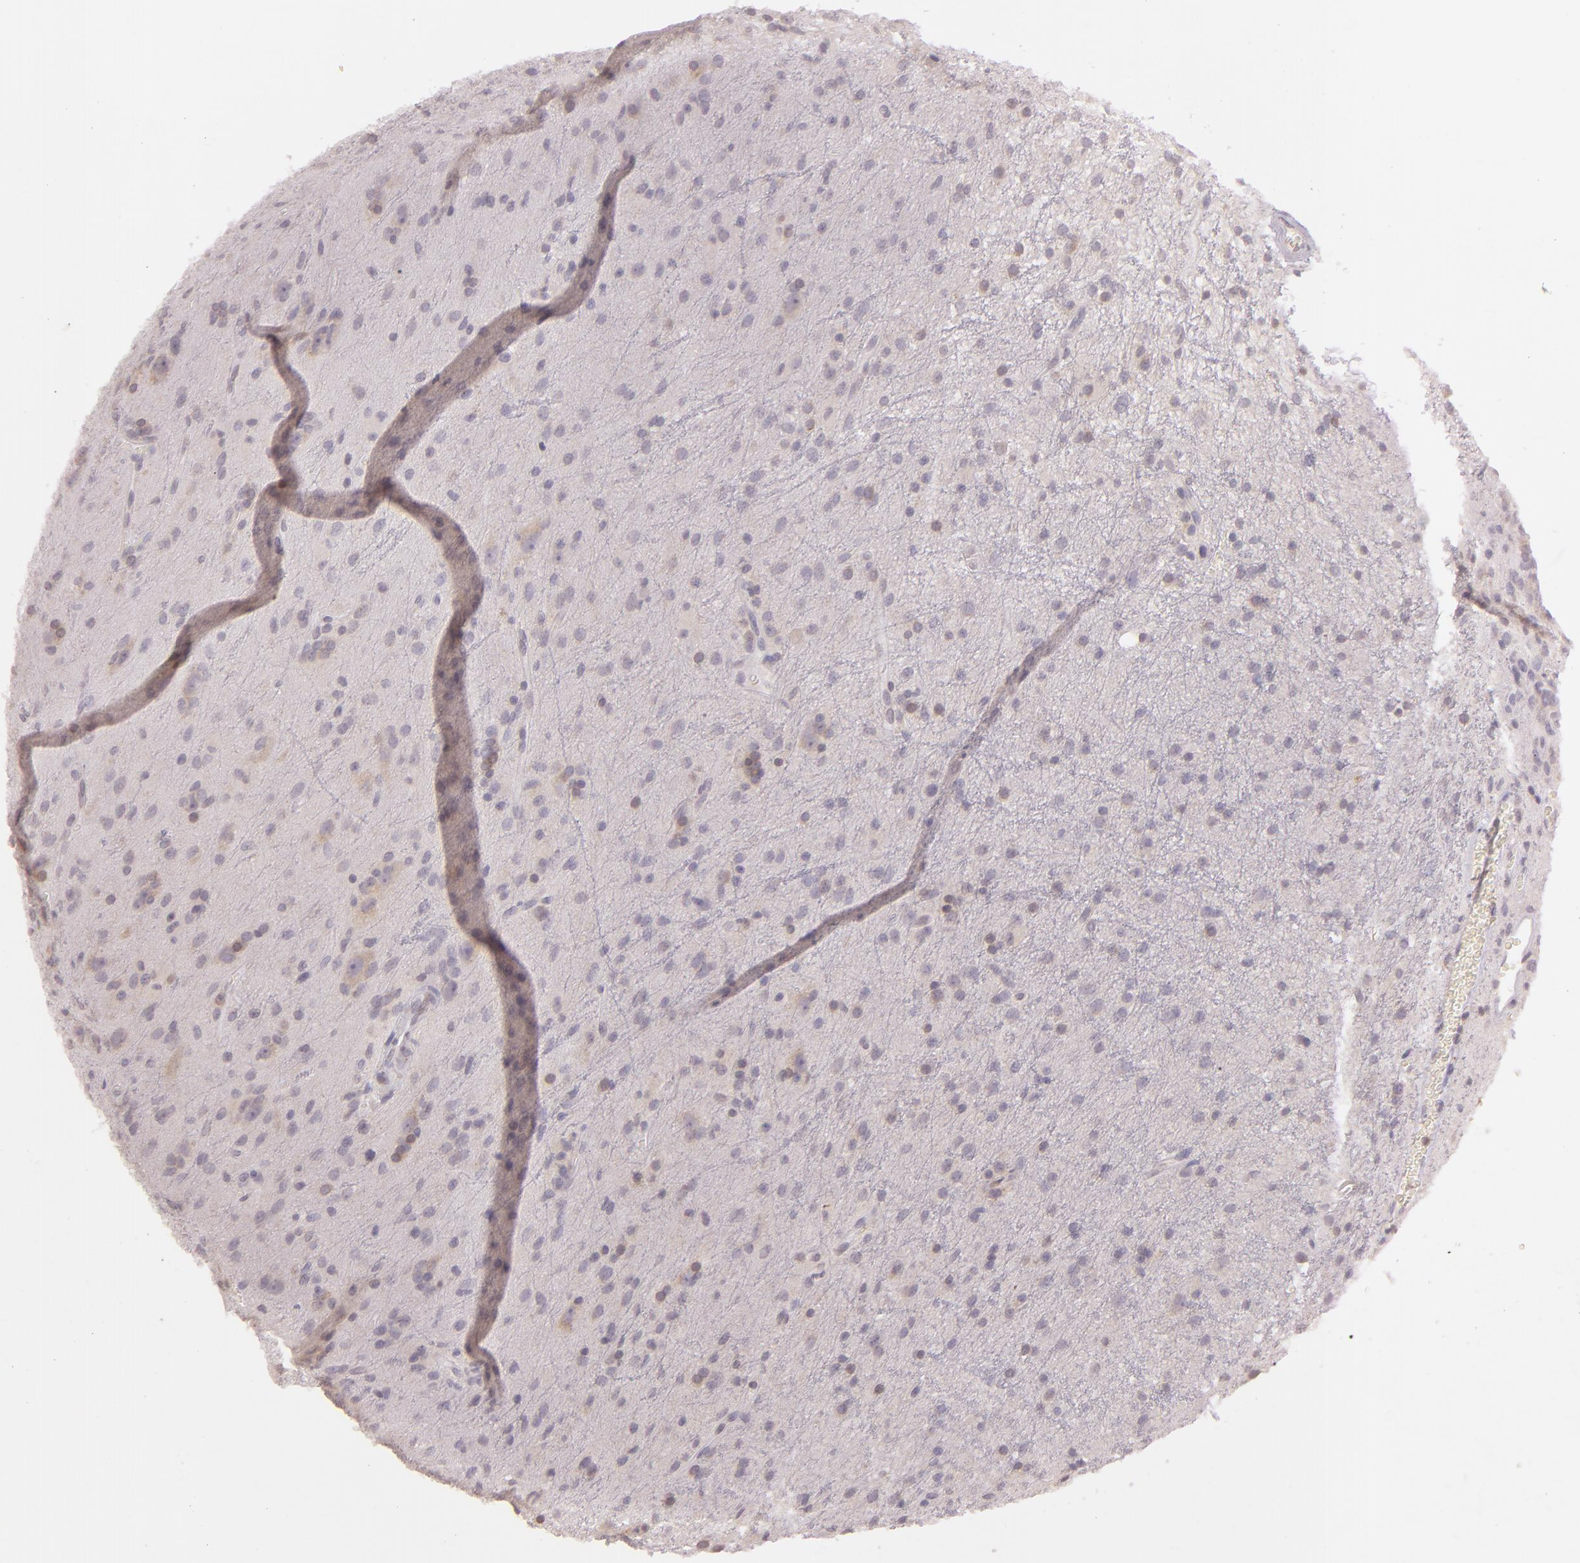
{"staining": {"intensity": "weak", "quantity": ">75%", "location": "cytoplasmic/membranous"}, "tissue": "glioma", "cell_type": "Tumor cells", "image_type": "cancer", "snomed": [{"axis": "morphology", "description": "Glioma, malignant, Low grade"}, {"axis": "topography", "description": "Brain"}], "caption": "The immunohistochemical stain shows weak cytoplasmic/membranous staining in tumor cells of low-grade glioma (malignant) tissue.", "gene": "LGMN", "patient": {"sex": "female", "age": 15}}